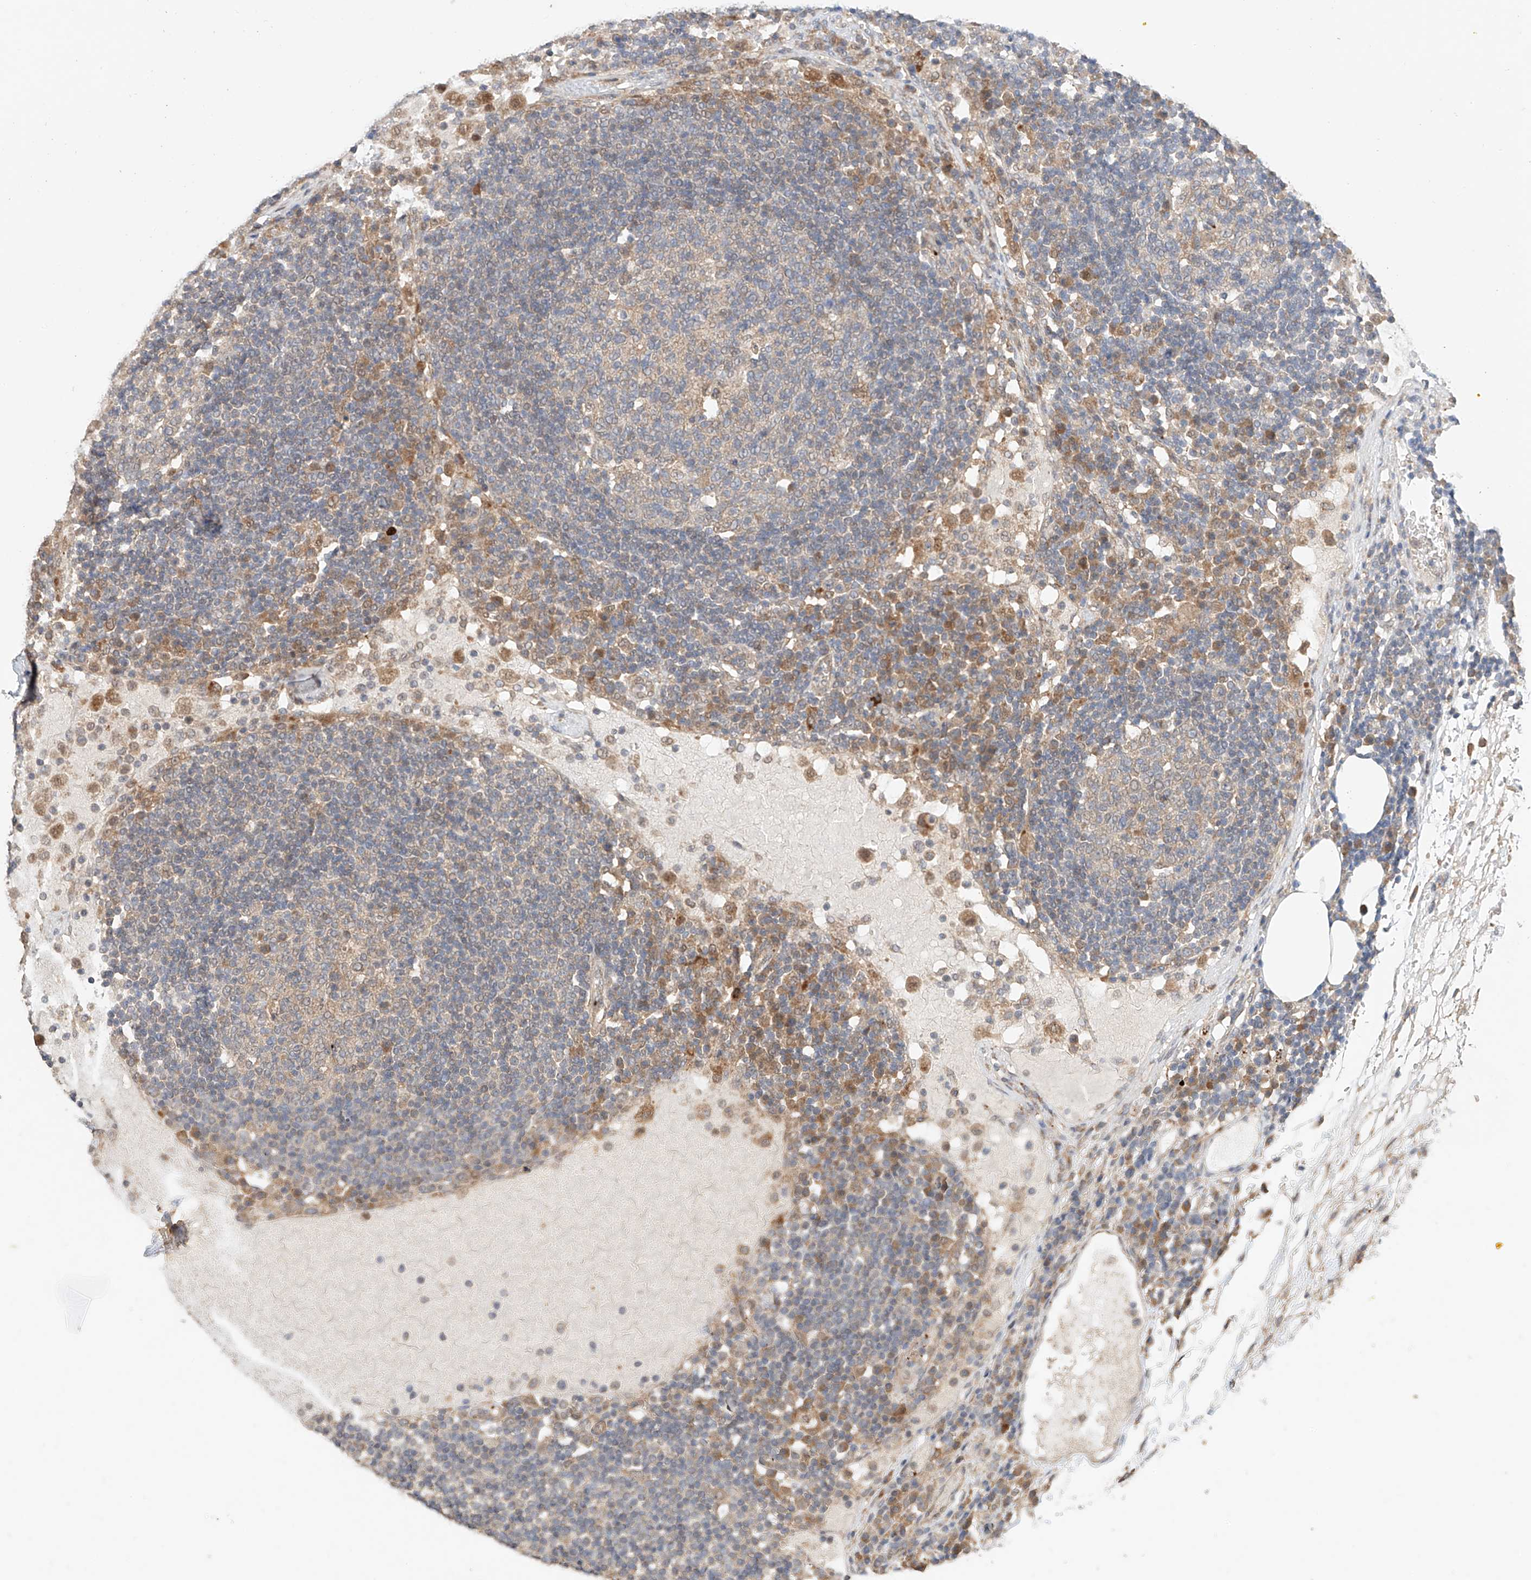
{"staining": {"intensity": "weak", "quantity": "<25%", "location": "cytoplasmic/membranous"}, "tissue": "lymph node", "cell_type": "Germinal center cells", "image_type": "normal", "snomed": [{"axis": "morphology", "description": "Normal tissue, NOS"}, {"axis": "topography", "description": "Lymph node"}], "caption": "Protein analysis of normal lymph node shows no significant expression in germinal center cells.", "gene": "ZFHX2", "patient": {"sex": "female", "age": 53}}